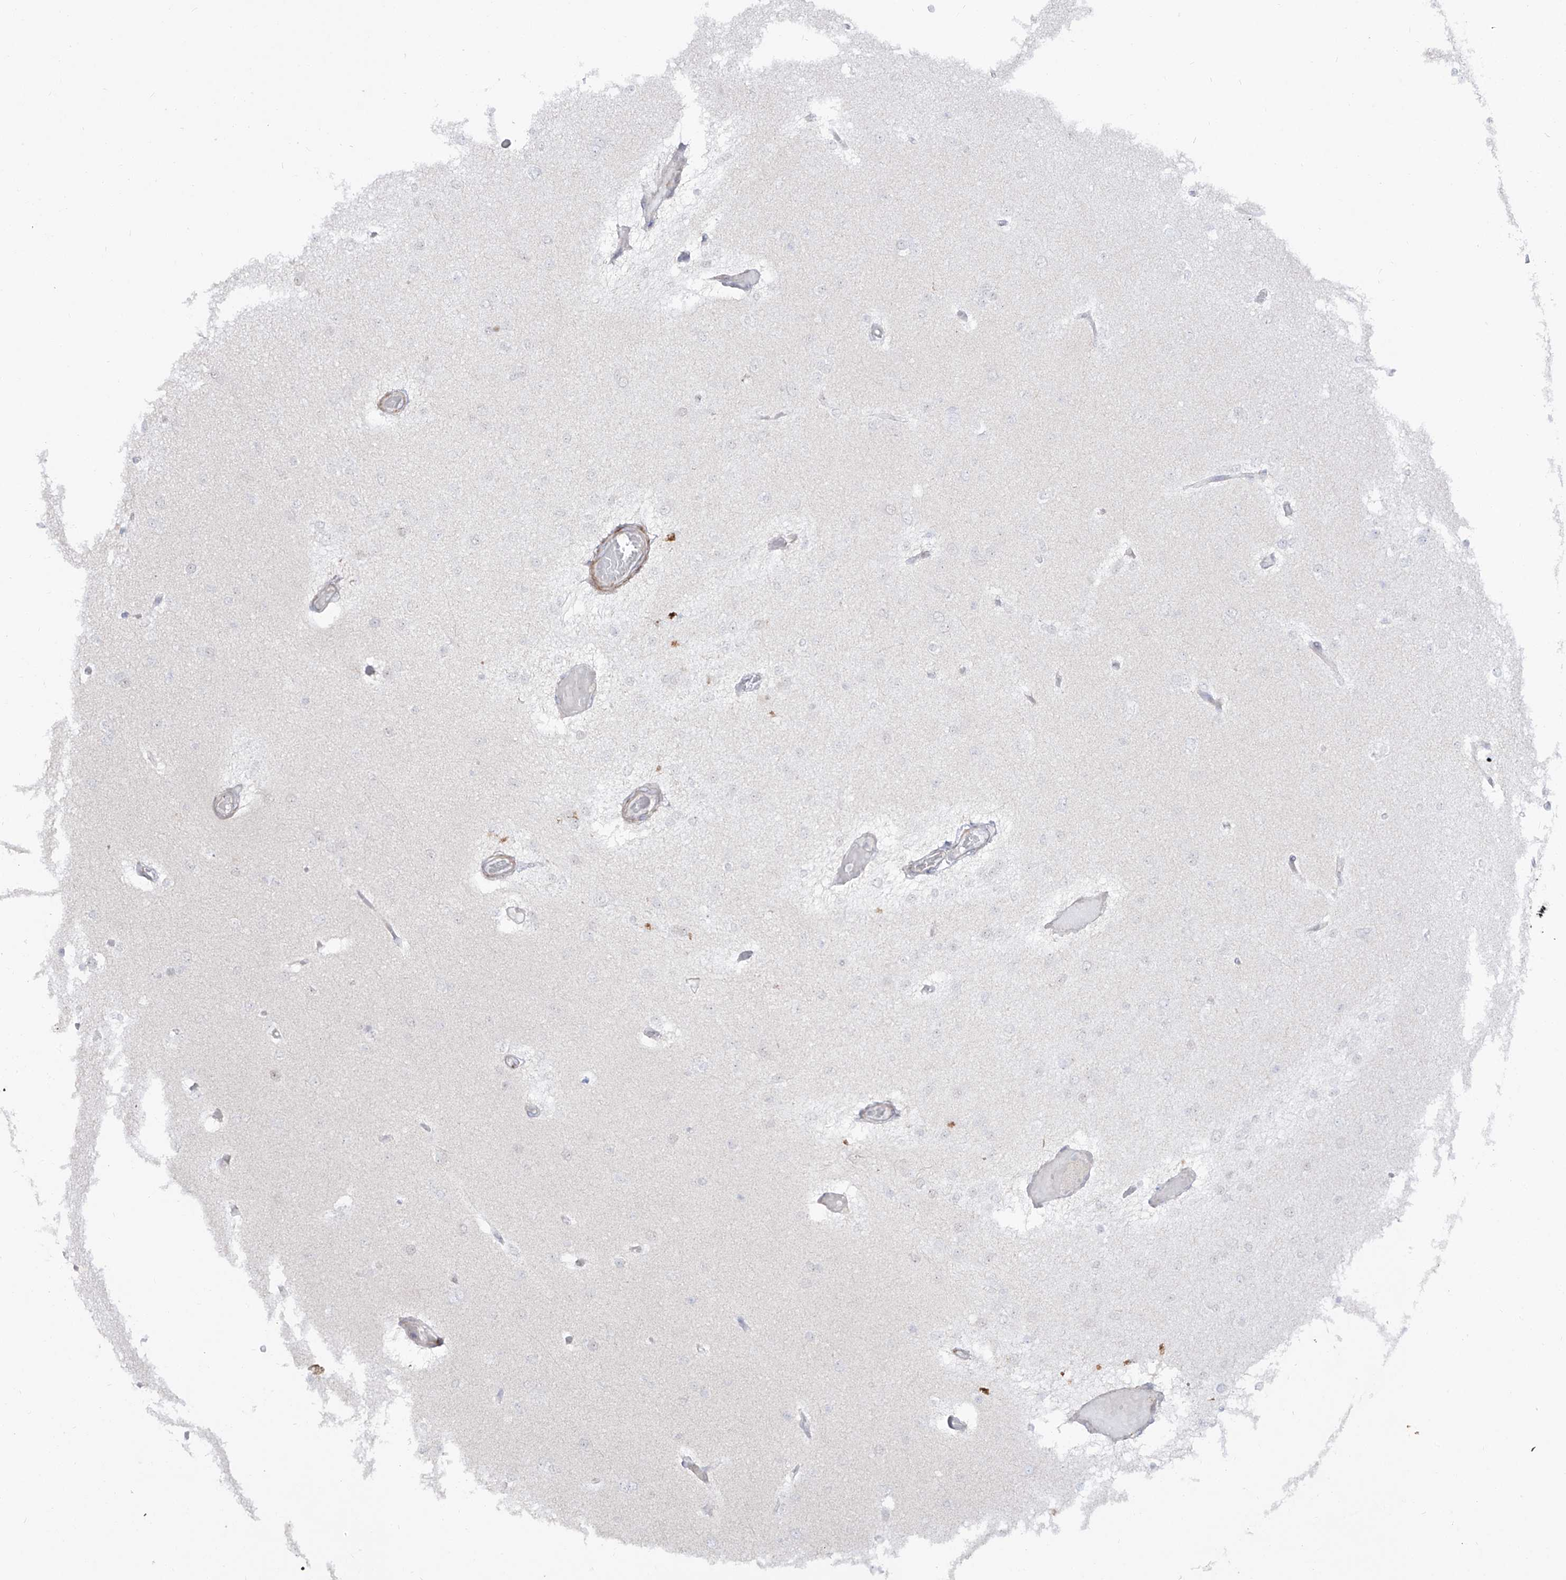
{"staining": {"intensity": "negative", "quantity": "none", "location": "none"}, "tissue": "glioma", "cell_type": "Tumor cells", "image_type": "cancer", "snomed": [{"axis": "morphology", "description": "Glioma, malignant, Low grade"}, {"axis": "topography", "description": "Brain"}], "caption": "IHC photomicrograph of malignant glioma (low-grade) stained for a protein (brown), which shows no expression in tumor cells.", "gene": "ZNF180", "patient": {"sex": "female", "age": 22}}